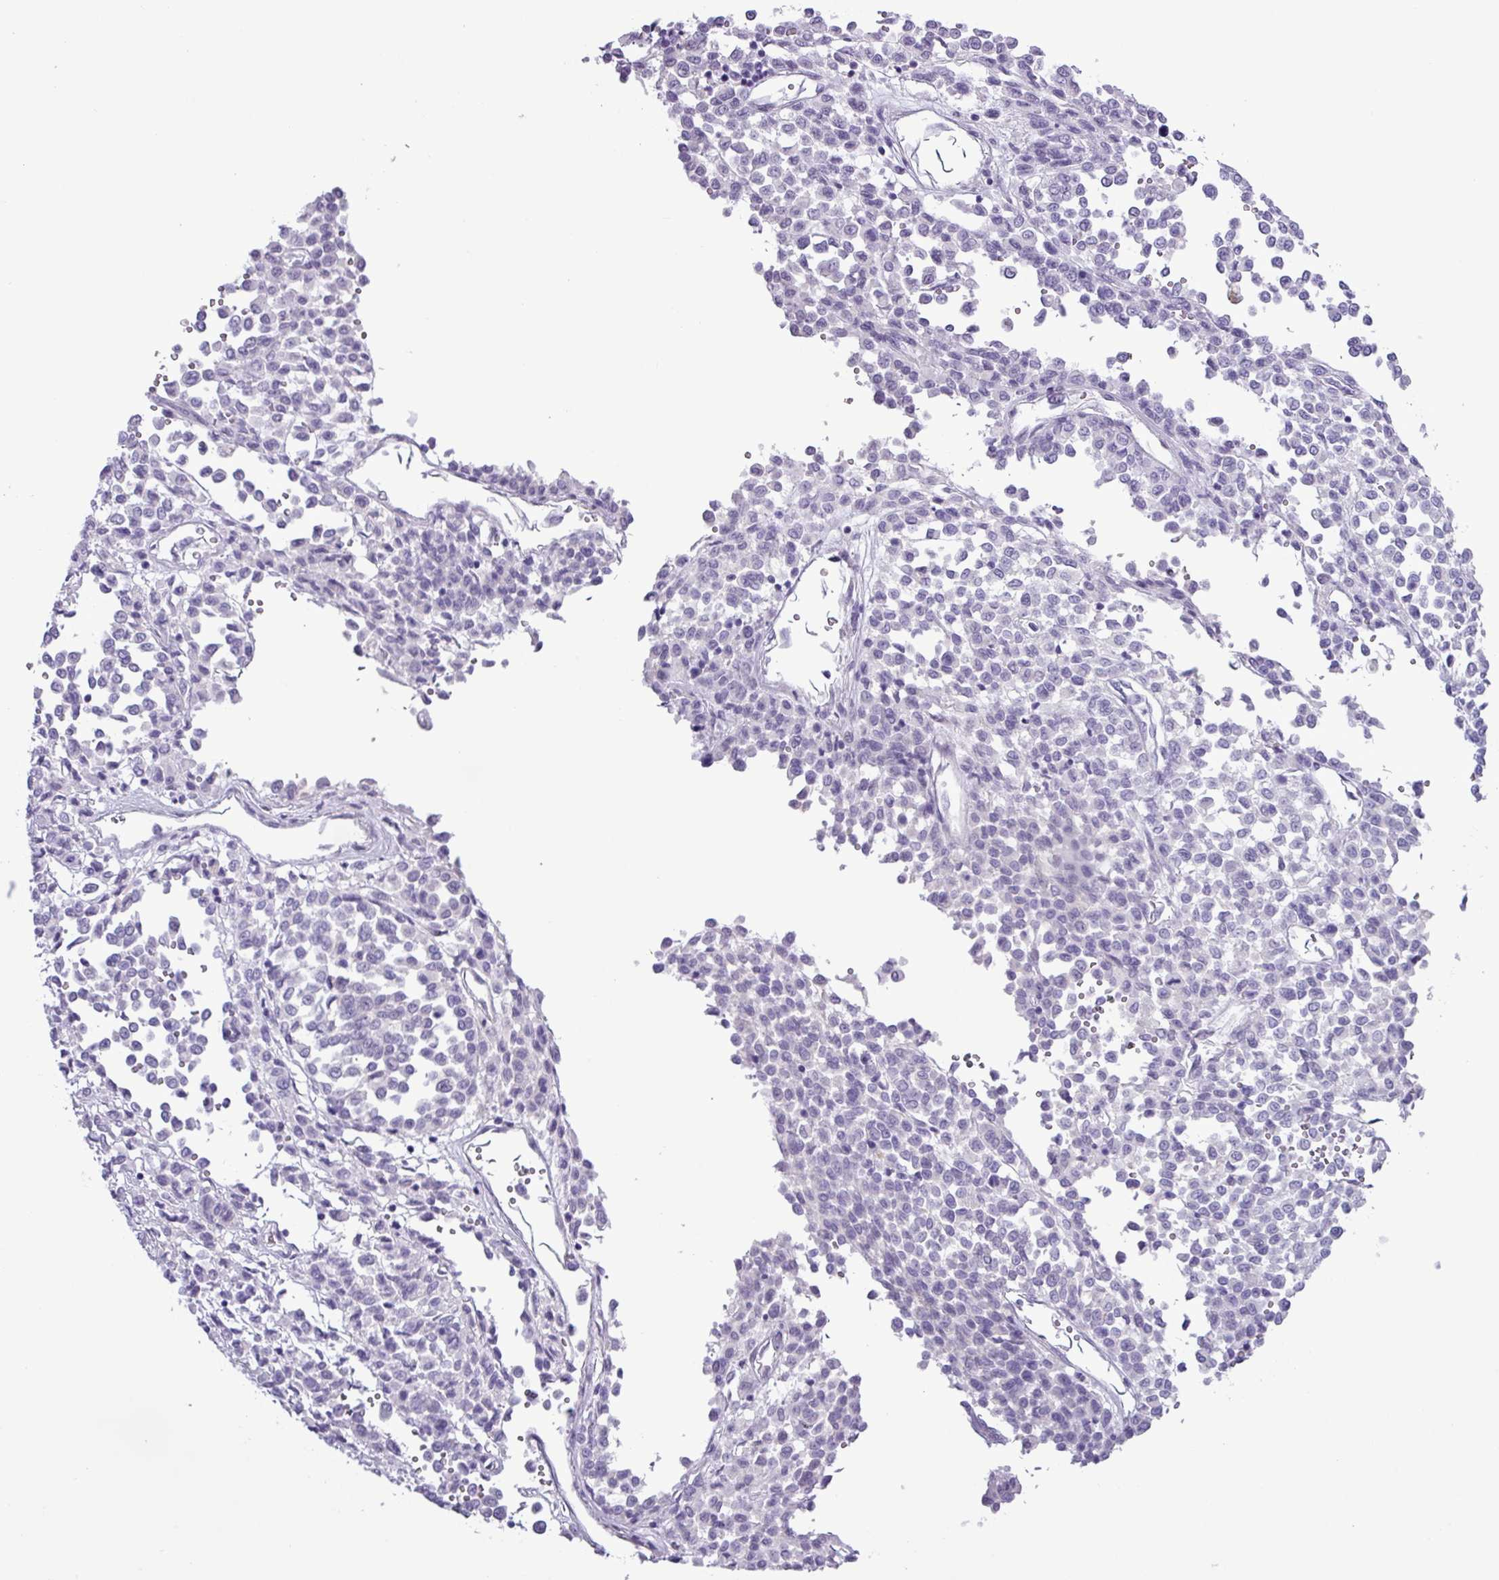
{"staining": {"intensity": "negative", "quantity": "none", "location": "none"}, "tissue": "melanoma", "cell_type": "Tumor cells", "image_type": "cancer", "snomed": [{"axis": "morphology", "description": "Malignant melanoma, Metastatic site"}, {"axis": "topography", "description": "Pancreas"}], "caption": "This image is of malignant melanoma (metastatic site) stained with IHC to label a protein in brown with the nuclei are counter-stained blue. There is no staining in tumor cells.", "gene": "ALDH3A1", "patient": {"sex": "female", "age": 30}}